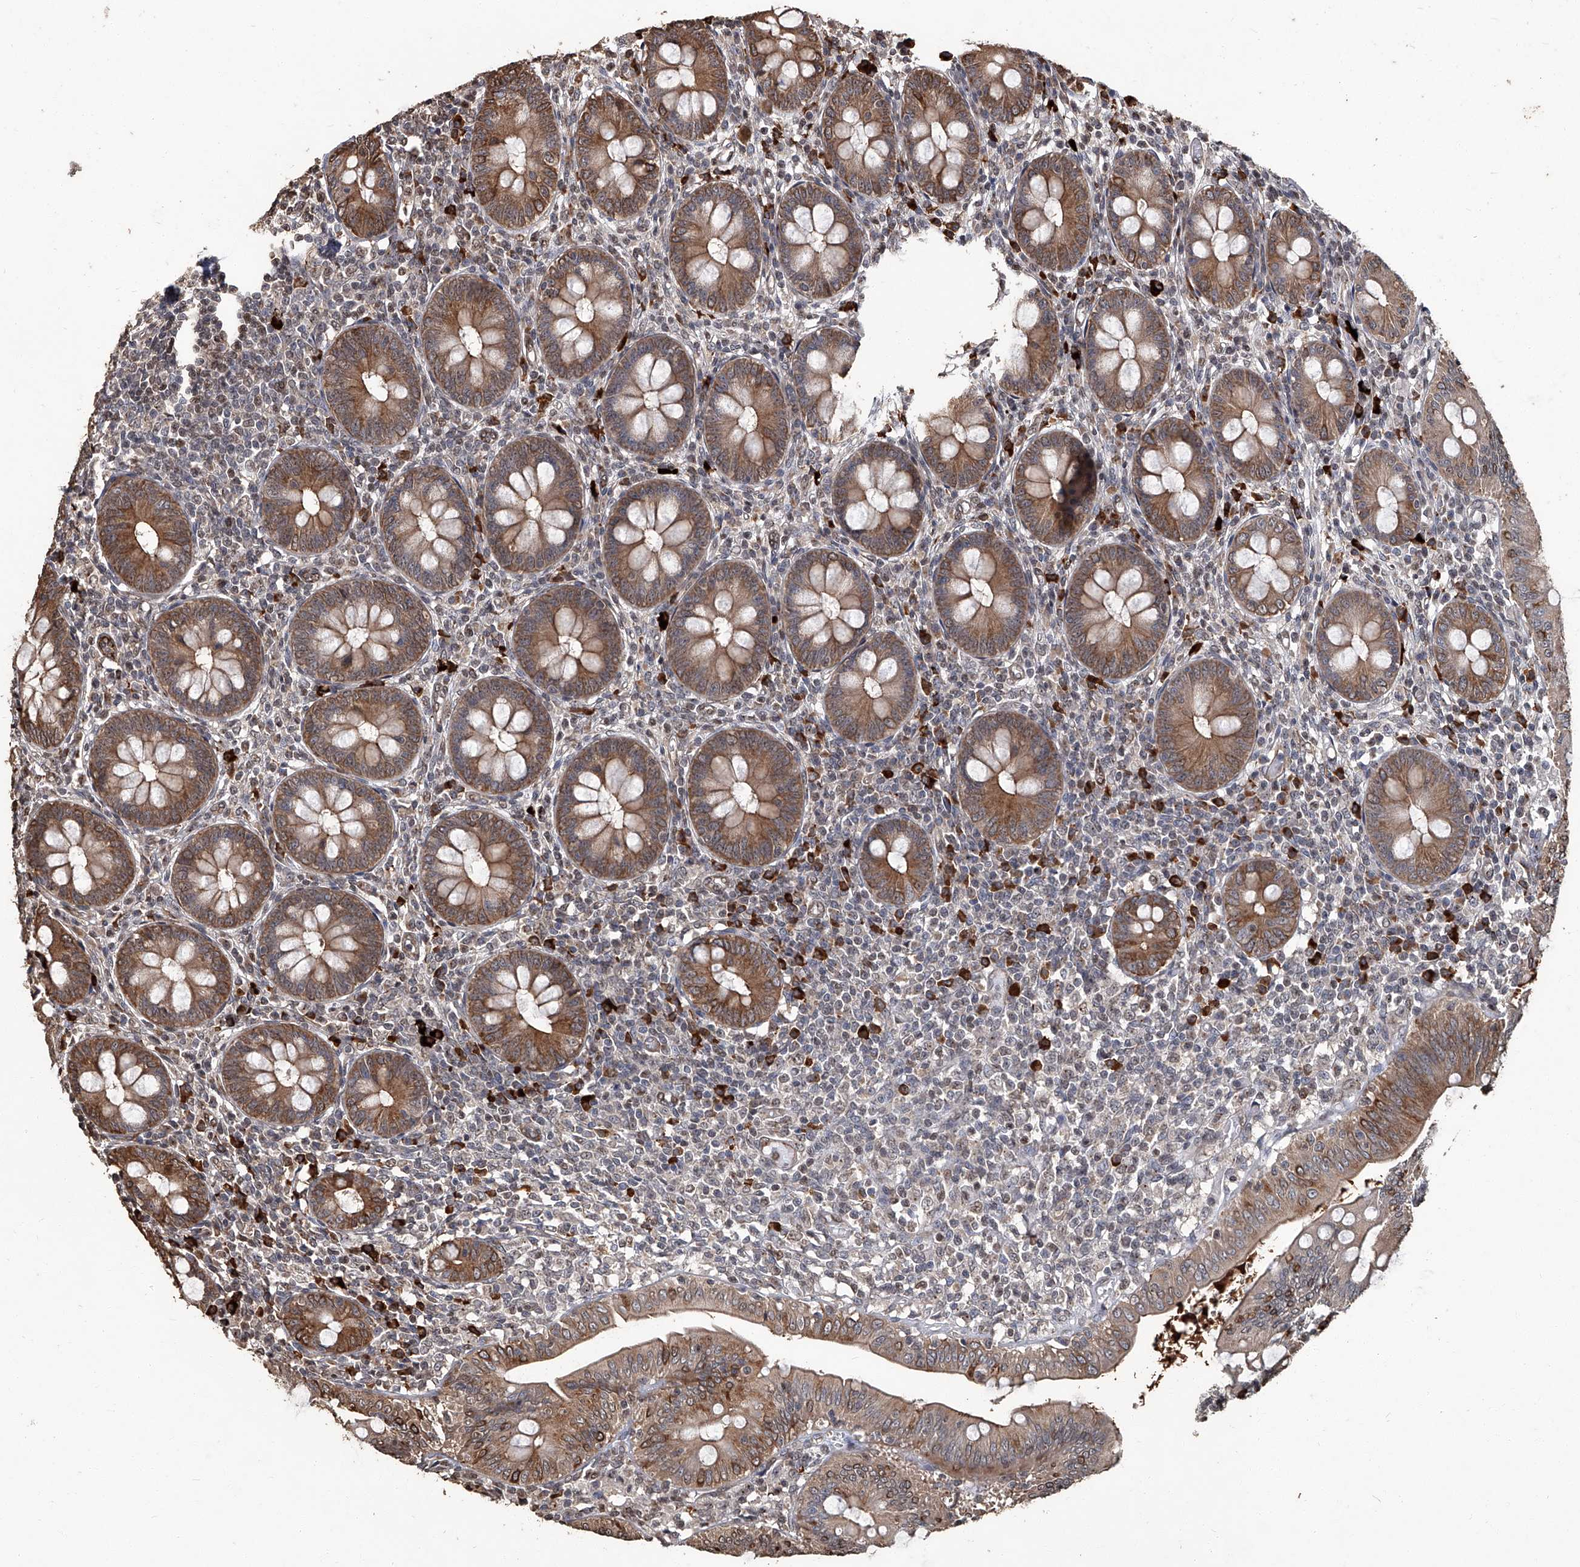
{"staining": {"intensity": "moderate", "quantity": ">75%", "location": "cytoplasmic/membranous"}, "tissue": "appendix", "cell_type": "Glandular cells", "image_type": "normal", "snomed": [{"axis": "morphology", "description": "Normal tissue, NOS"}, {"axis": "topography", "description": "Appendix"}], "caption": "Protein staining demonstrates moderate cytoplasmic/membranous positivity in about >75% of glandular cells in unremarkable appendix.", "gene": "GPR132", "patient": {"sex": "male", "age": 14}}